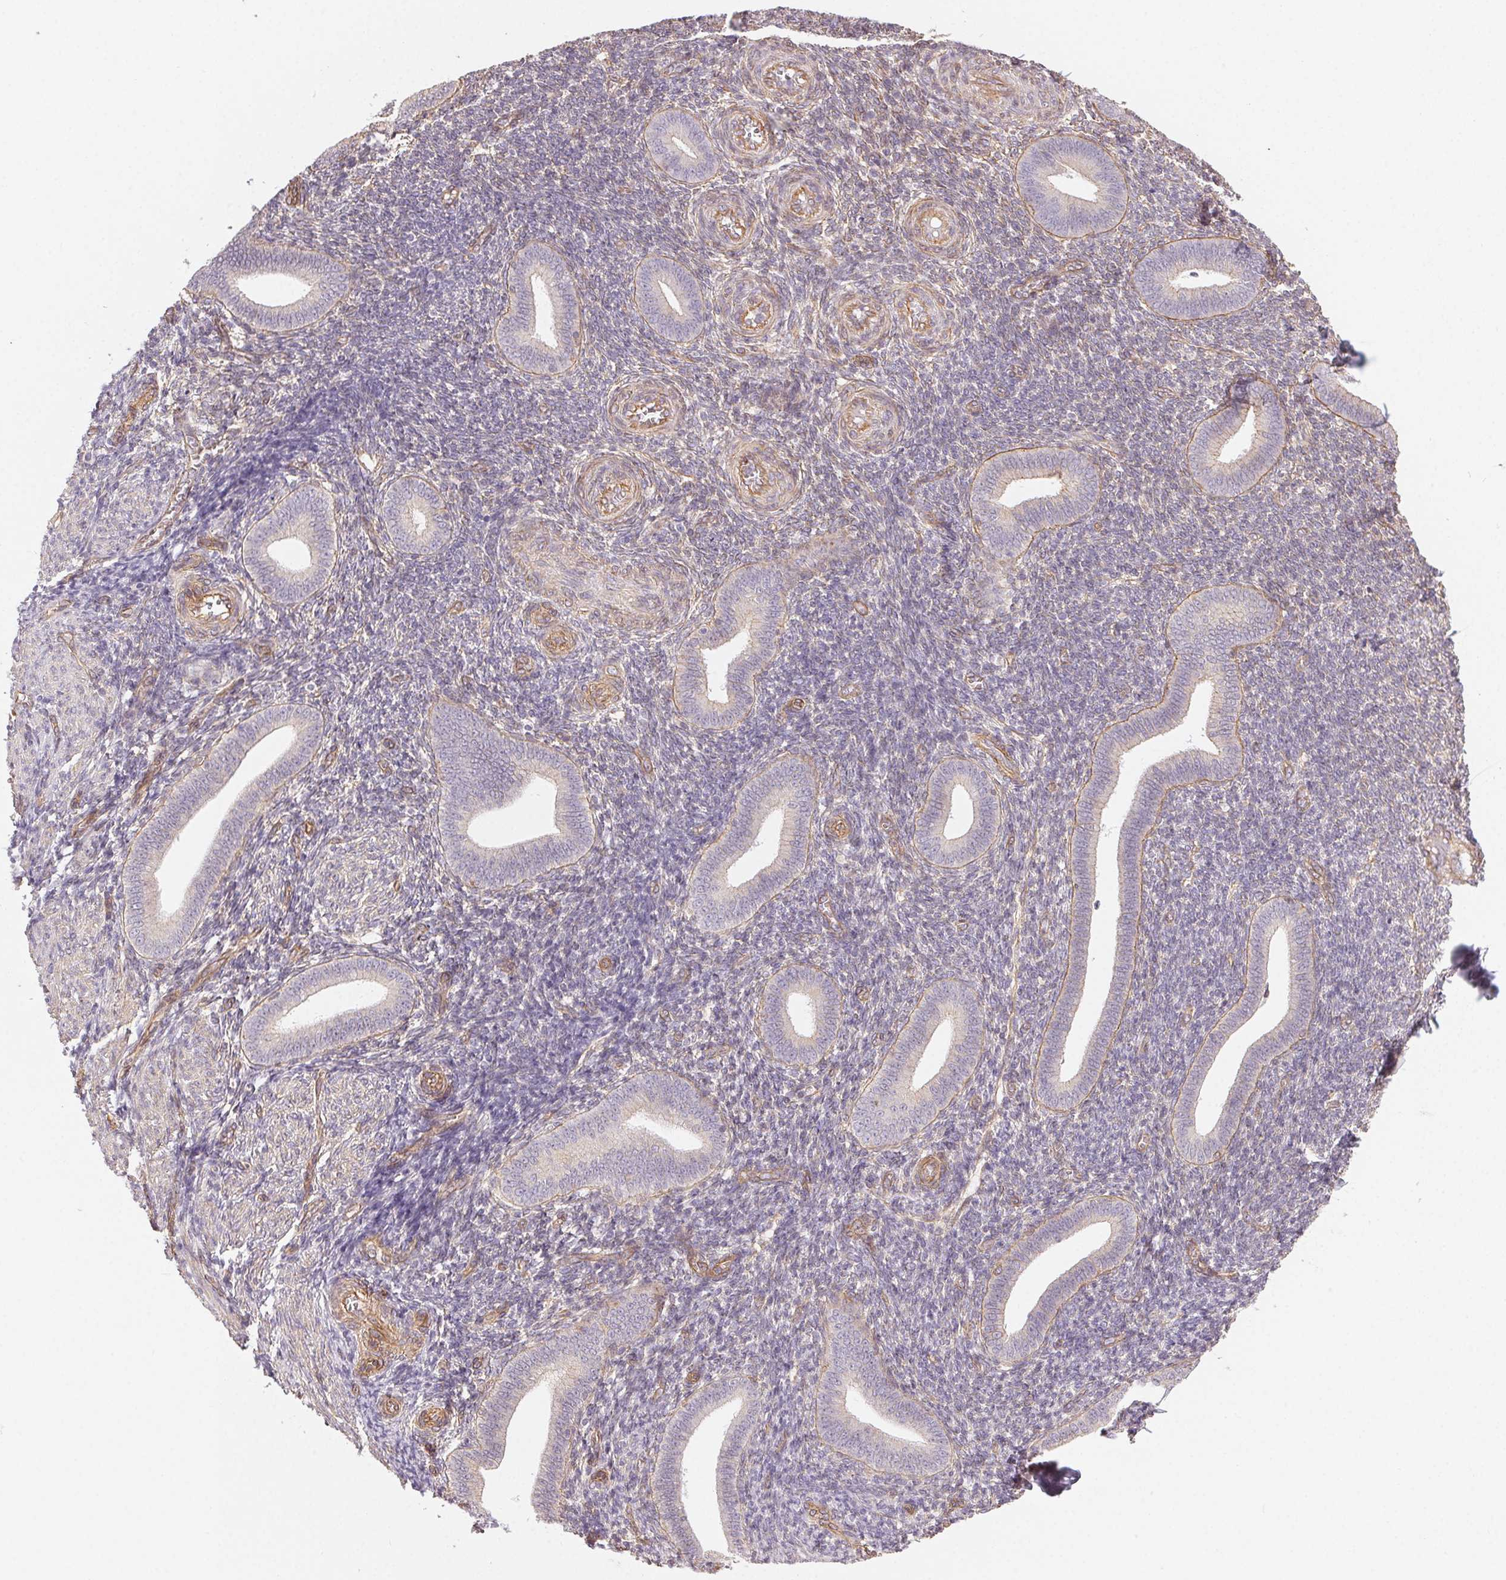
{"staining": {"intensity": "negative", "quantity": "none", "location": "none"}, "tissue": "endometrium", "cell_type": "Cells in endometrial stroma", "image_type": "normal", "snomed": [{"axis": "morphology", "description": "Normal tissue, NOS"}, {"axis": "topography", "description": "Endometrium"}], "caption": "Immunohistochemistry histopathology image of unremarkable endometrium stained for a protein (brown), which exhibits no expression in cells in endometrial stroma.", "gene": "PLA2G4F", "patient": {"sex": "female", "age": 25}}